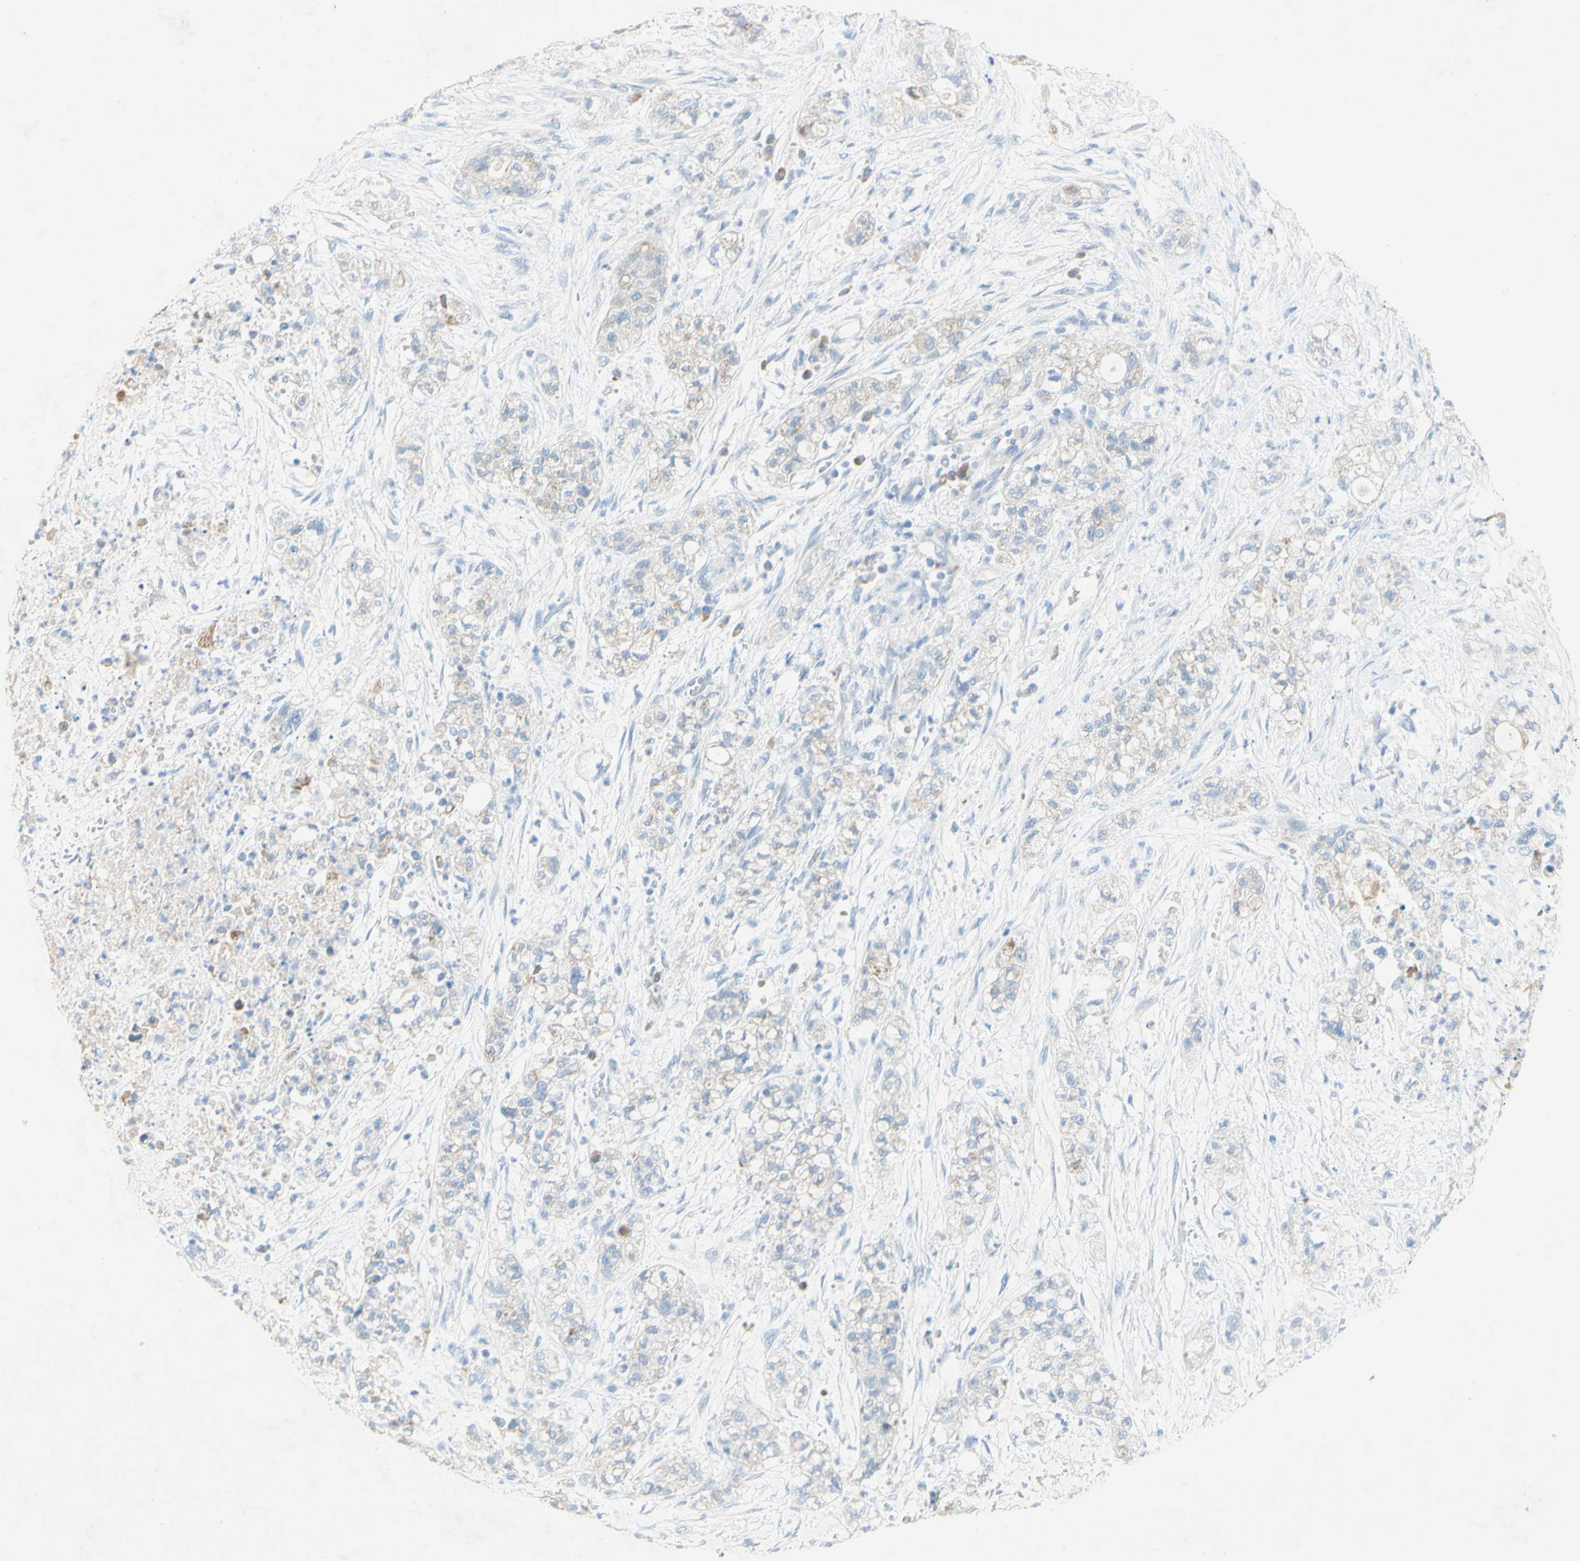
{"staining": {"intensity": "negative", "quantity": "none", "location": "none"}, "tissue": "pancreatic cancer", "cell_type": "Tumor cells", "image_type": "cancer", "snomed": [{"axis": "morphology", "description": "Adenocarcinoma, NOS"}, {"axis": "topography", "description": "Pancreas"}], "caption": "Immunohistochemical staining of pancreatic cancer (adenocarcinoma) displays no significant staining in tumor cells.", "gene": "ACADL", "patient": {"sex": "female", "age": 78}}